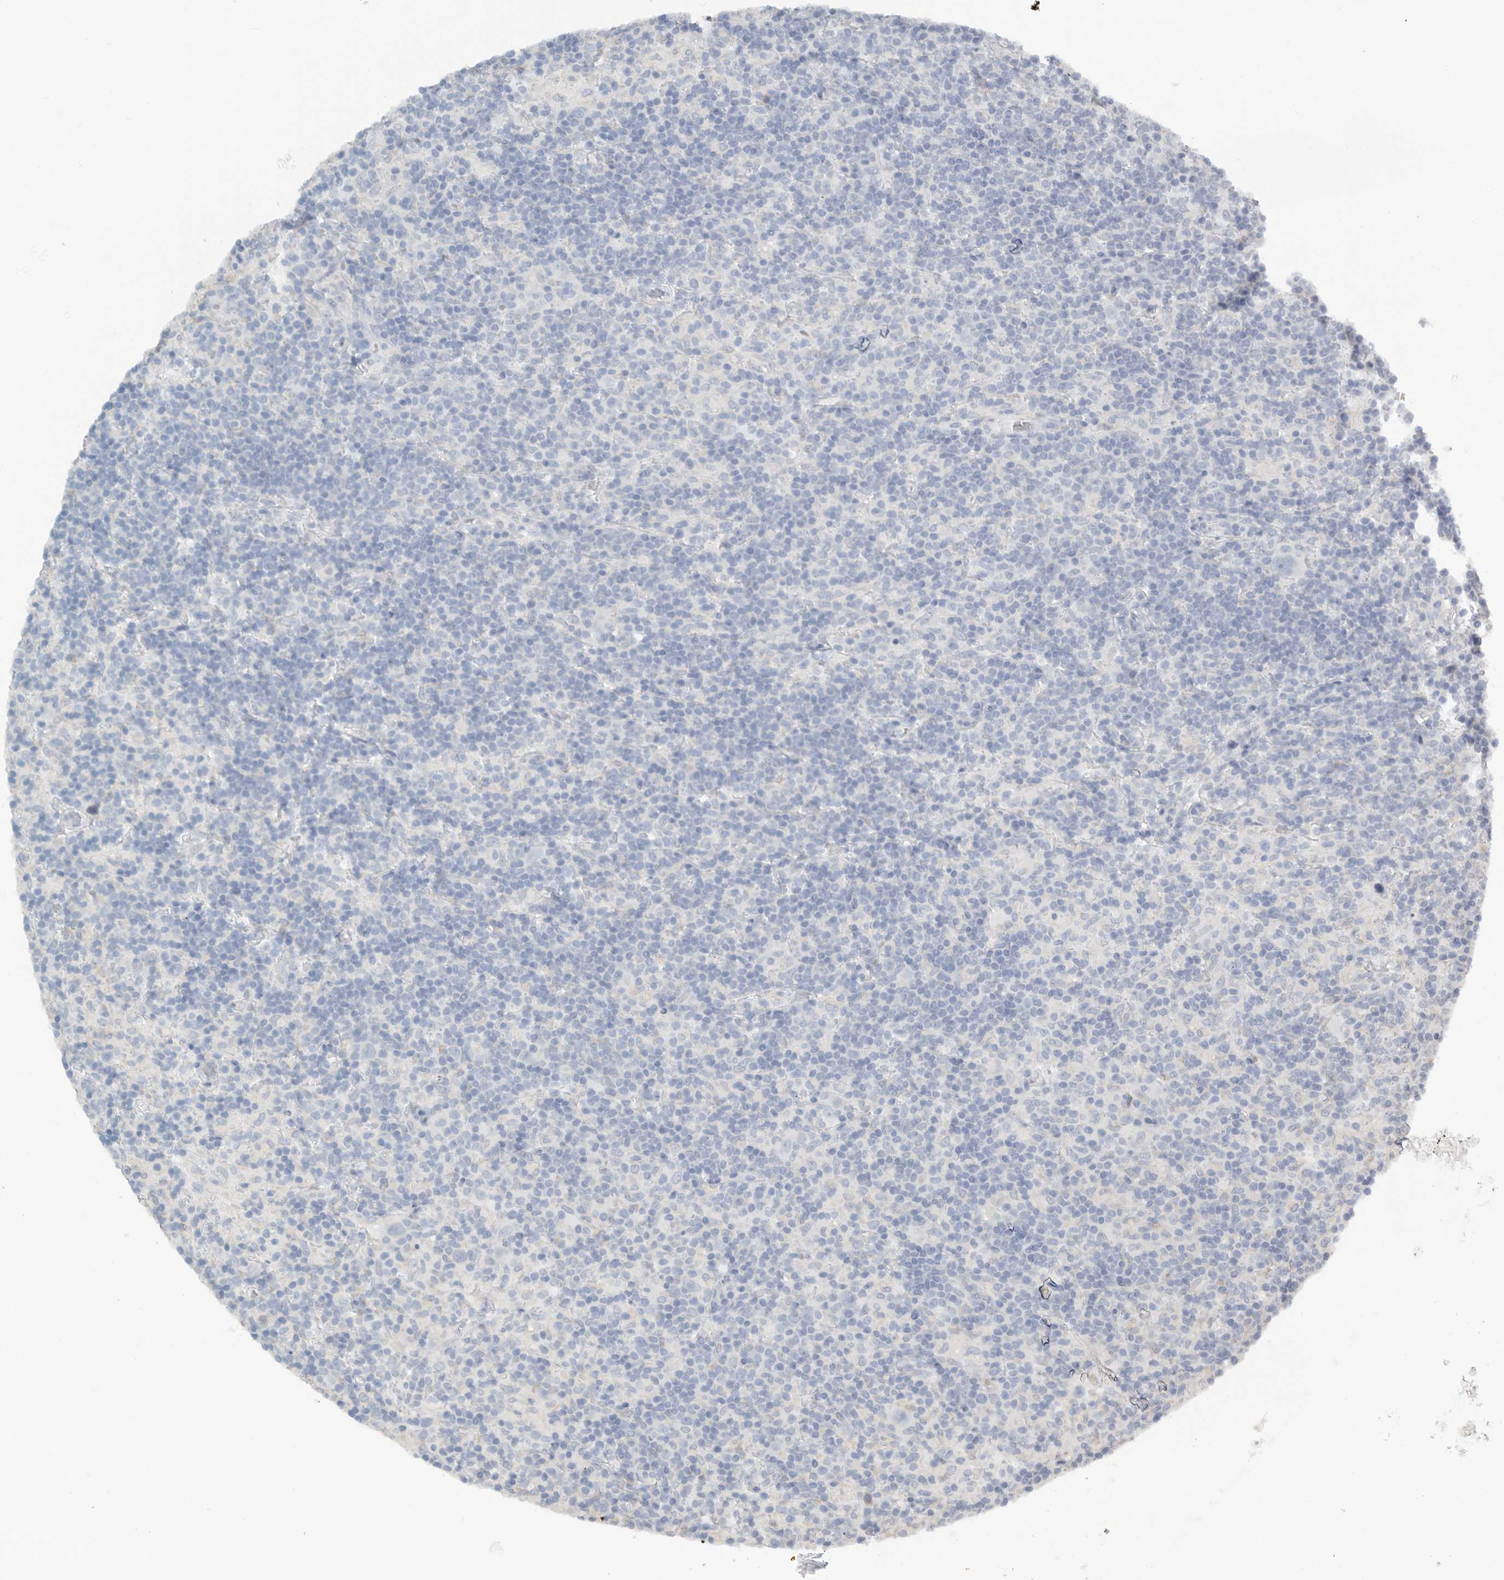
{"staining": {"intensity": "negative", "quantity": "none", "location": "none"}, "tissue": "lymphoma", "cell_type": "Tumor cells", "image_type": "cancer", "snomed": [{"axis": "morphology", "description": "Hodgkin's disease, NOS"}, {"axis": "topography", "description": "Lymph node"}], "caption": "Image shows no significant protein staining in tumor cells of Hodgkin's disease.", "gene": "PAM", "patient": {"sex": "male", "age": 70}}